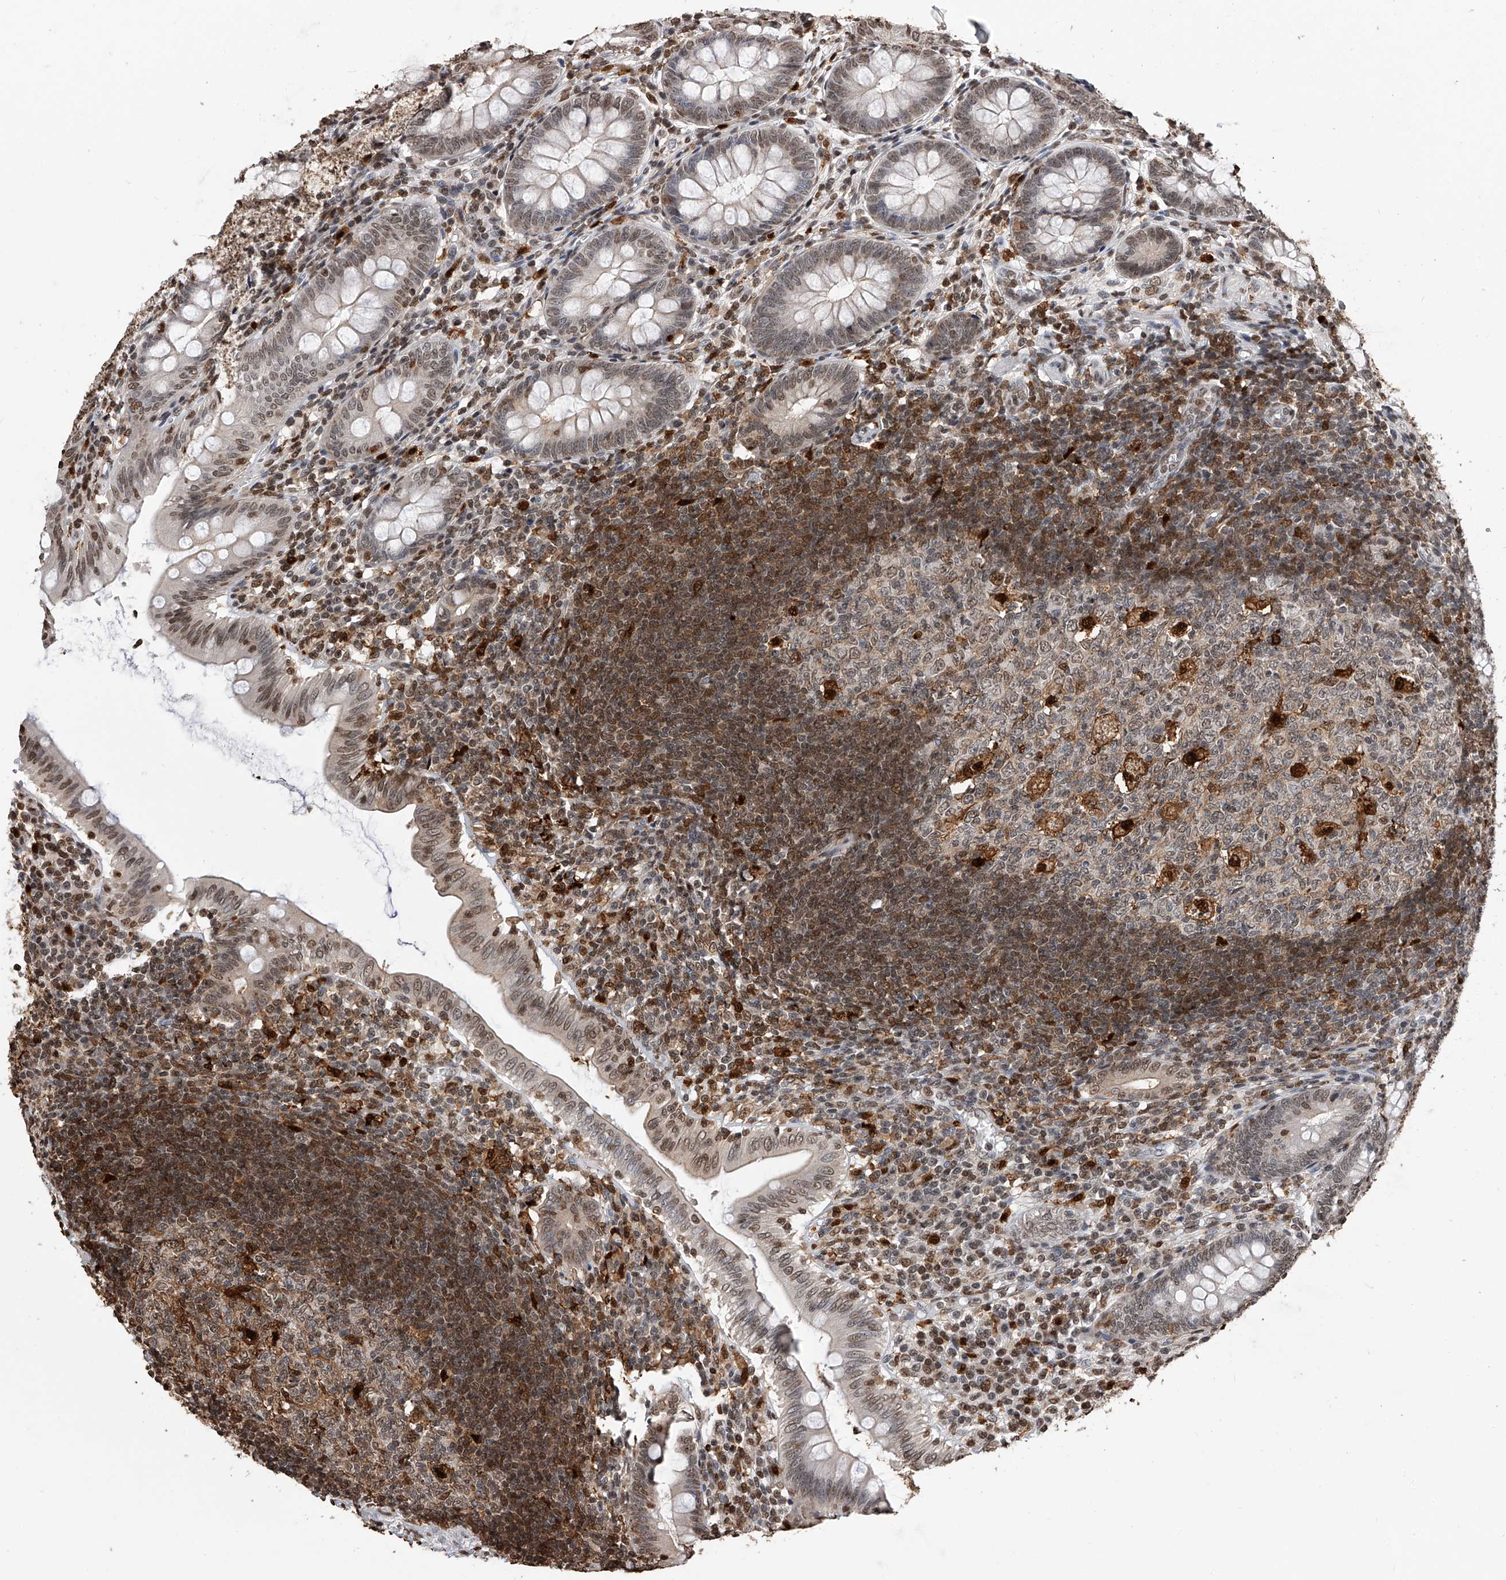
{"staining": {"intensity": "moderate", "quantity": ">75%", "location": "nuclear"}, "tissue": "appendix", "cell_type": "Glandular cells", "image_type": "normal", "snomed": [{"axis": "morphology", "description": "Normal tissue, NOS"}, {"axis": "topography", "description": "Appendix"}], "caption": "A high-resolution histopathology image shows immunohistochemistry staining of benign appendix, which exhibits moderate nuclear expression in approximately >75% of glandular cells.", "gene": "CFAP410", "patient": {"sex": "male", "age": 14}}